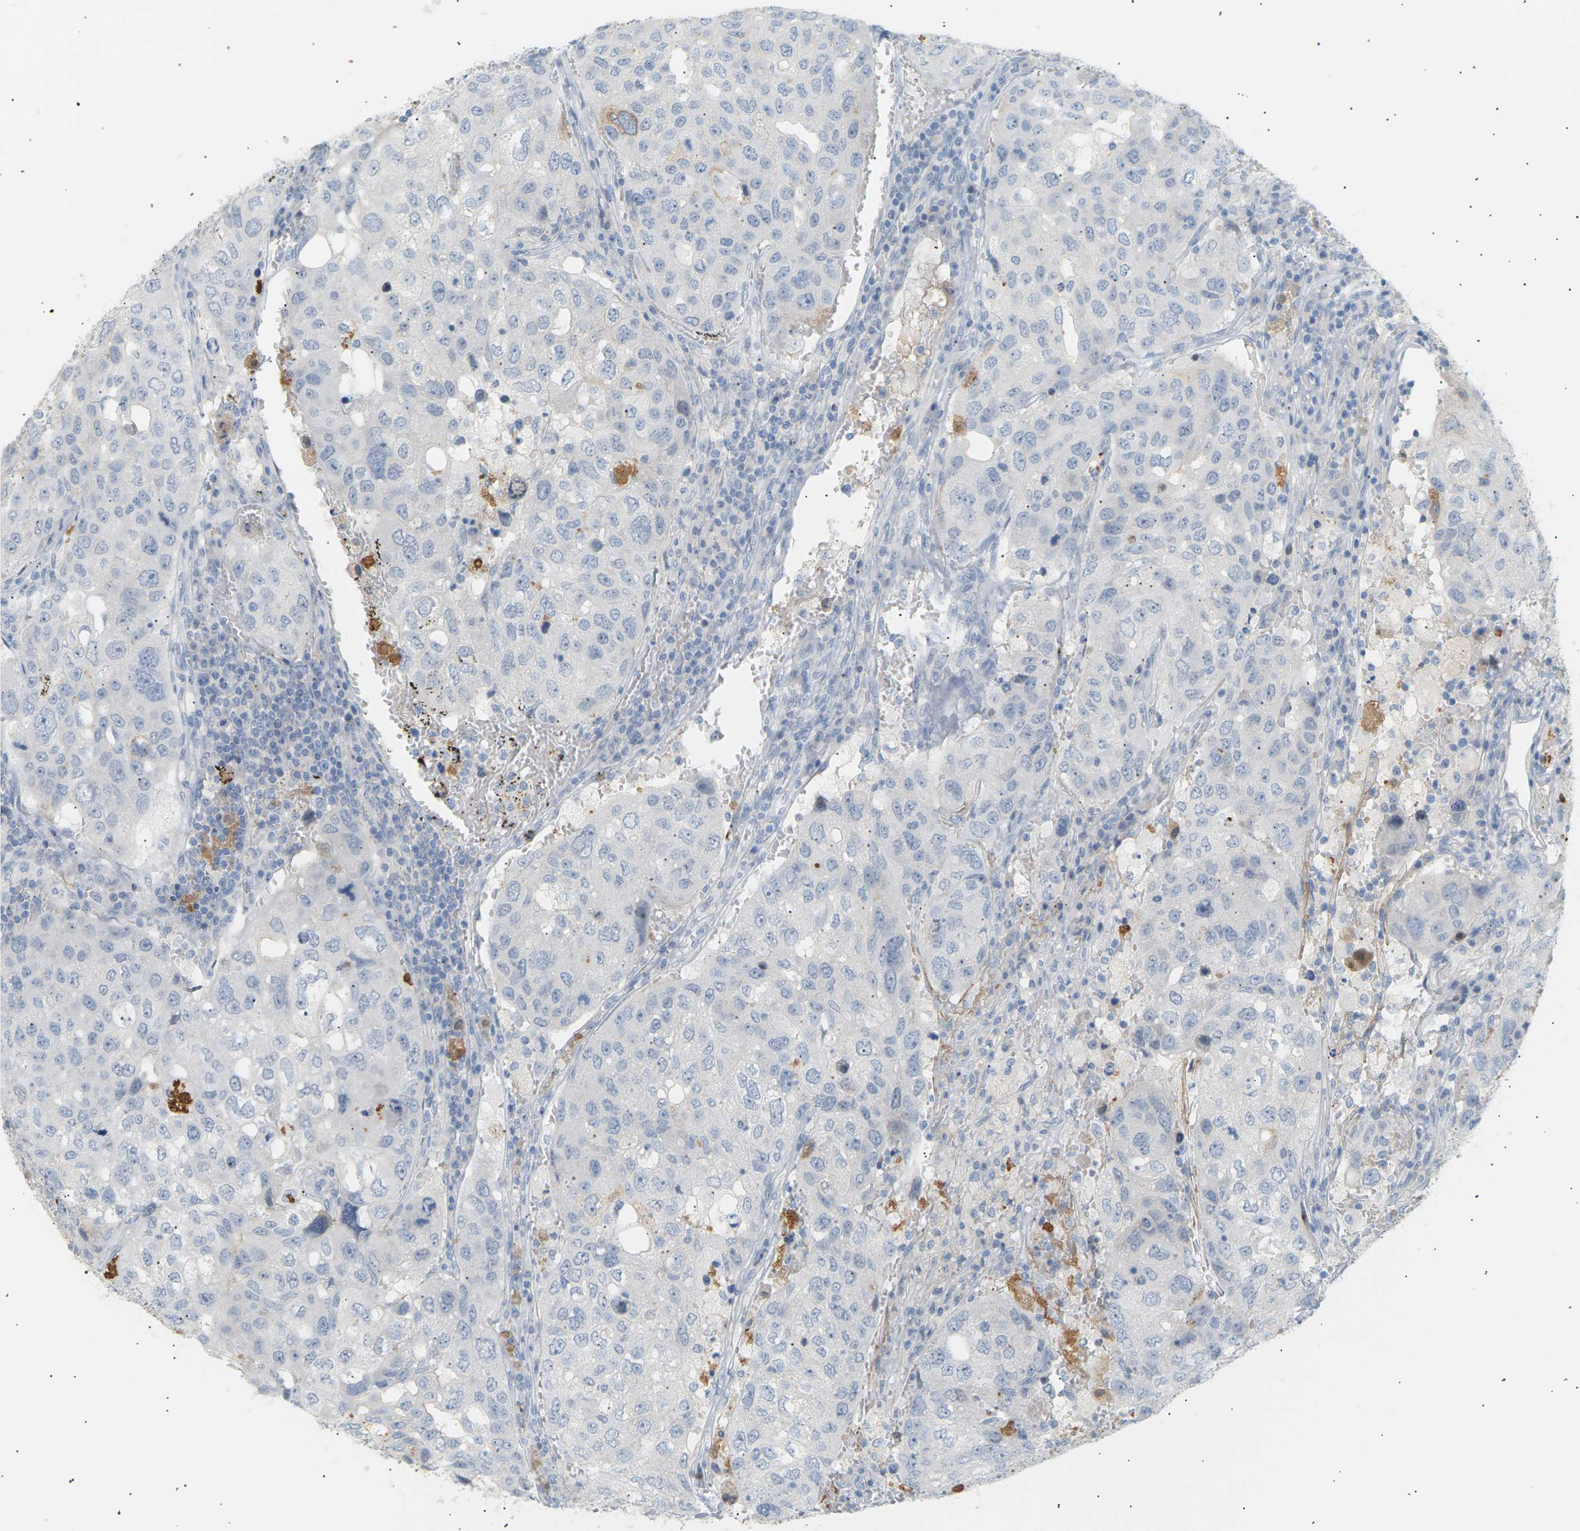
{"staining": {"intensity": "negative", "quantity": "none", "location": "none"}, "tissue": "urothelial cancer", "cell_type": "Tumor cells", "image_type": "cancer", "snomed": [{"axis": "morphology", "description": "Urothelial carcinoma, High grade"}, {"axis": "topography", "description": "Lymph node"}, {"axis": "topography", "description": "Urinary bladder"}], "caption": "Immunohistochemistry (IHC) image of neoplastic tissue: human urothelial carcinoma (high-grade) stained with DAB shows no significant protein staining in tumor cells. Brightfield microscopy of immunohistochemistry (IHC) stained with DAB (brown) and hematoxylin (blue), captured at high magnification.", "gene": "CLU", "patient": {"sex": "male", "age": 51}}